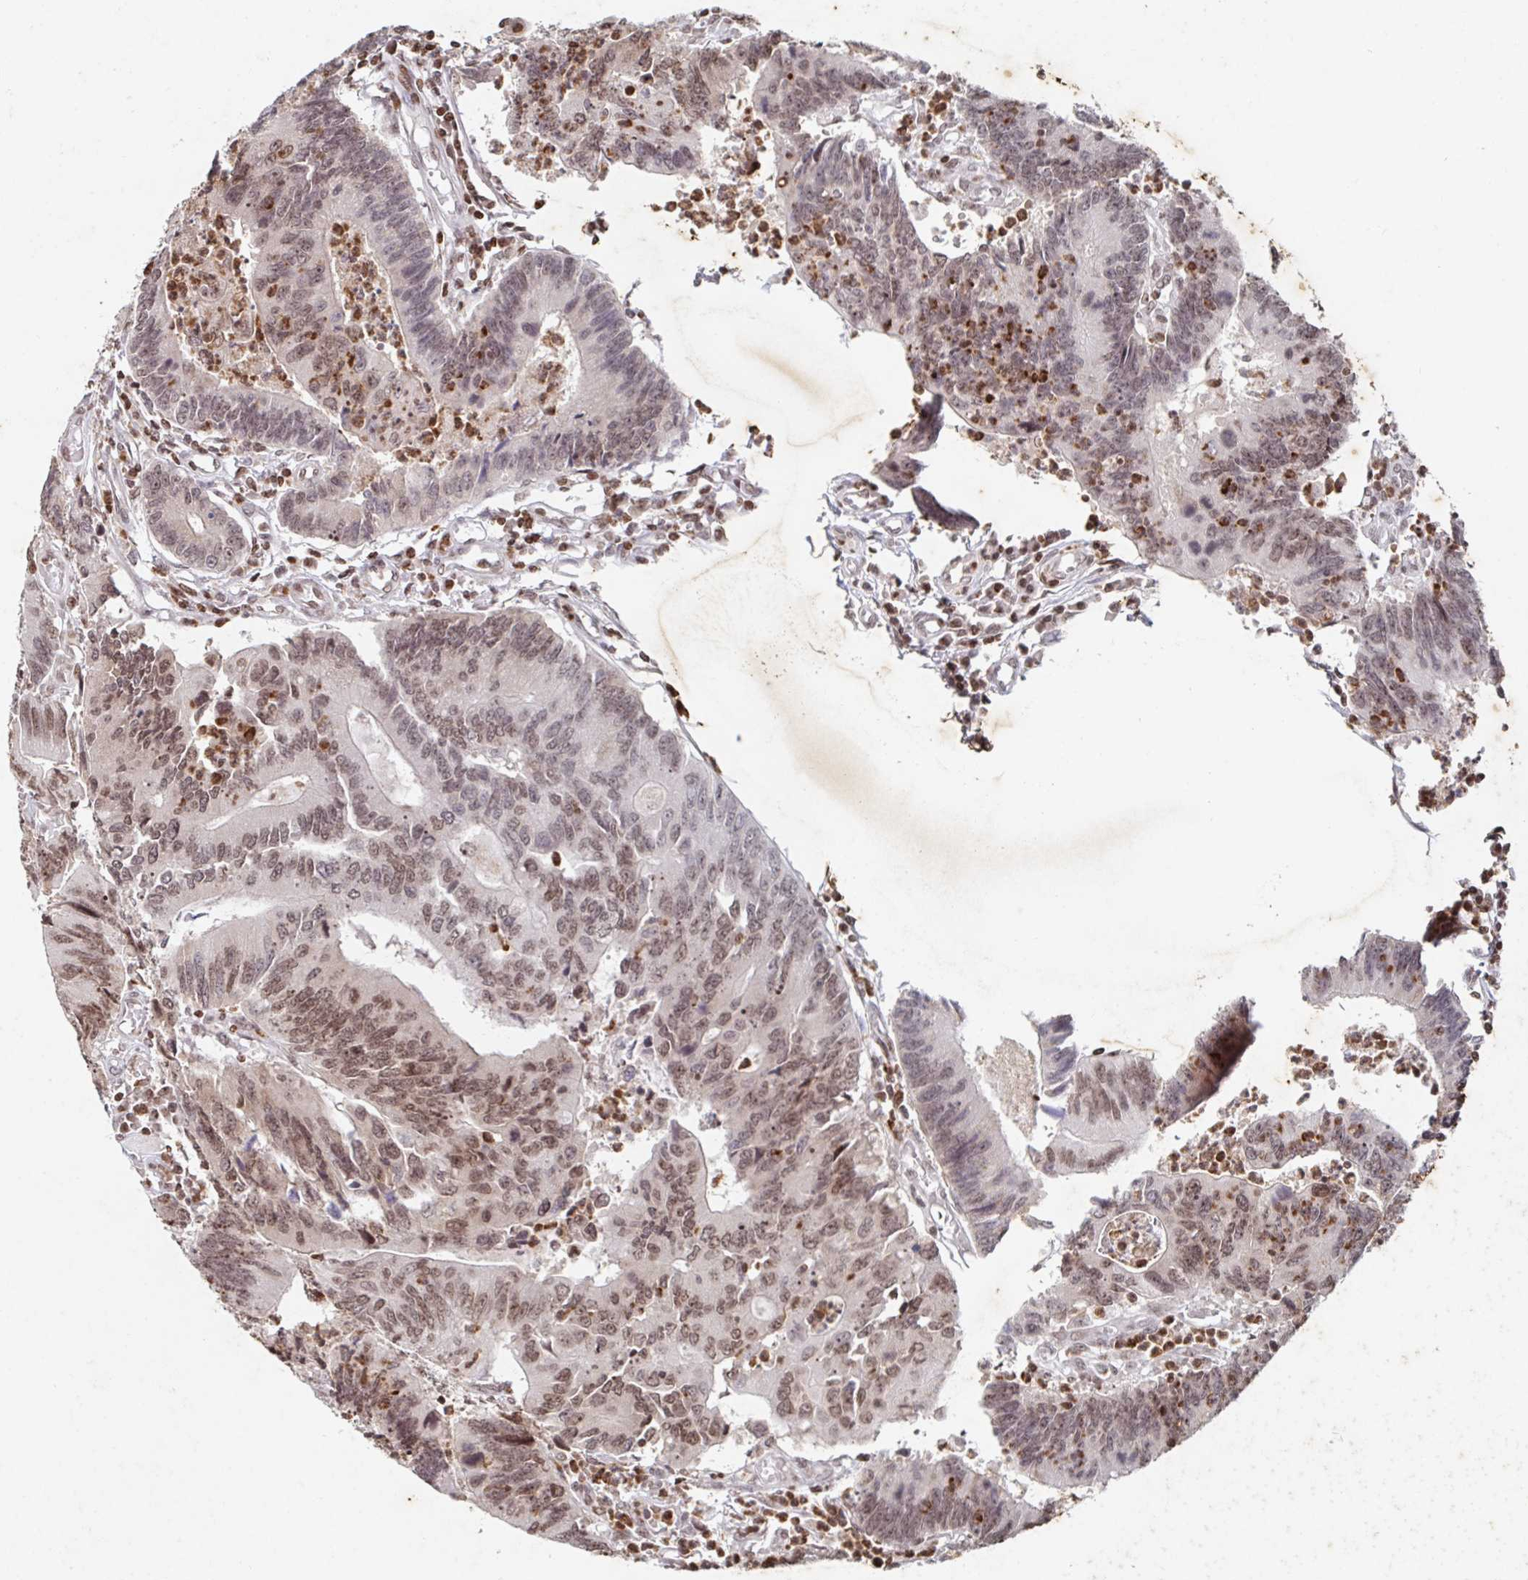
{"staining": {"intensity": "moderate", "quantity": ">75%", "location": "nuclear"}, "tissue": "colorectal cancer", "cell_type": "Tumor cells", "image_type": "cancer", "snomed": [{"axis": "morphology", "description": "Adenocarcinoma, NOS"}, {"axis": "topography", "description": "Colon"}], "caption": "This histopathology image displays immunohistochemistry (IHC) staining of human colorectal cancer, with medium moderate nuclear positivity in approximately >75% of tumor cells.", "gene": "C19orf53", "patient": {"sex": "female", "age": 67}}